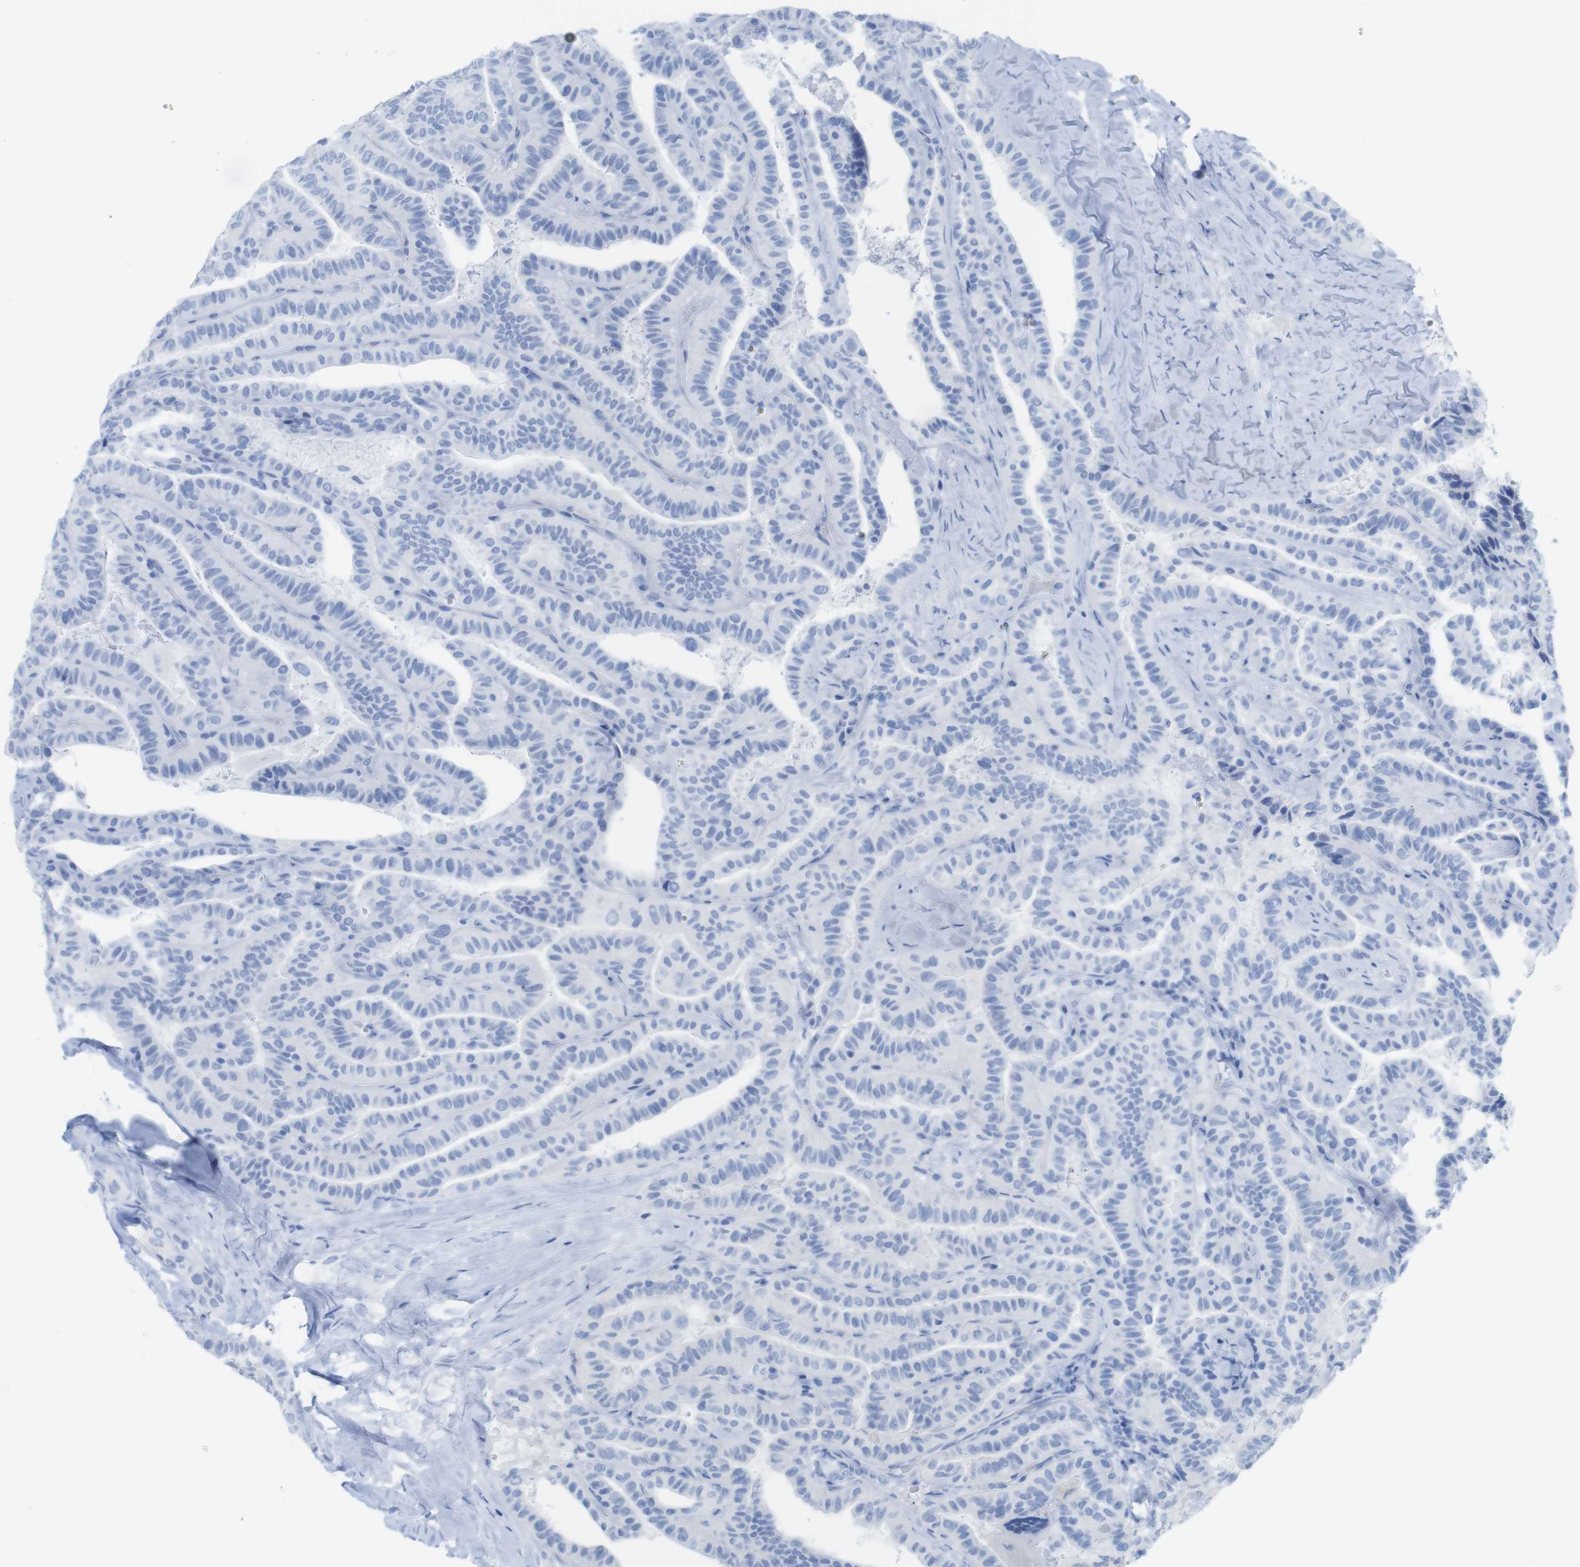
{"staining": {"intensity": "negative", "quantity": "none", "location": "none"}, "tissue": "thyroid cancer", "cell_type": "Tumor cells", "image_type": "cancer", "snomed": [{"axis": "morphology", "description": "Papillary adenocarcinoma, NOS"}, {"axis": "topography", "description": "Thyroid gland"}], "caption": "This is a histopathology image of immunohistochemistry (IHC) staining of thyroid papillary adenocarcinoma, which shows no positivity in tumor cells.", "gene": "MYH7", "patient": {"sex": "male", "age": 77}}